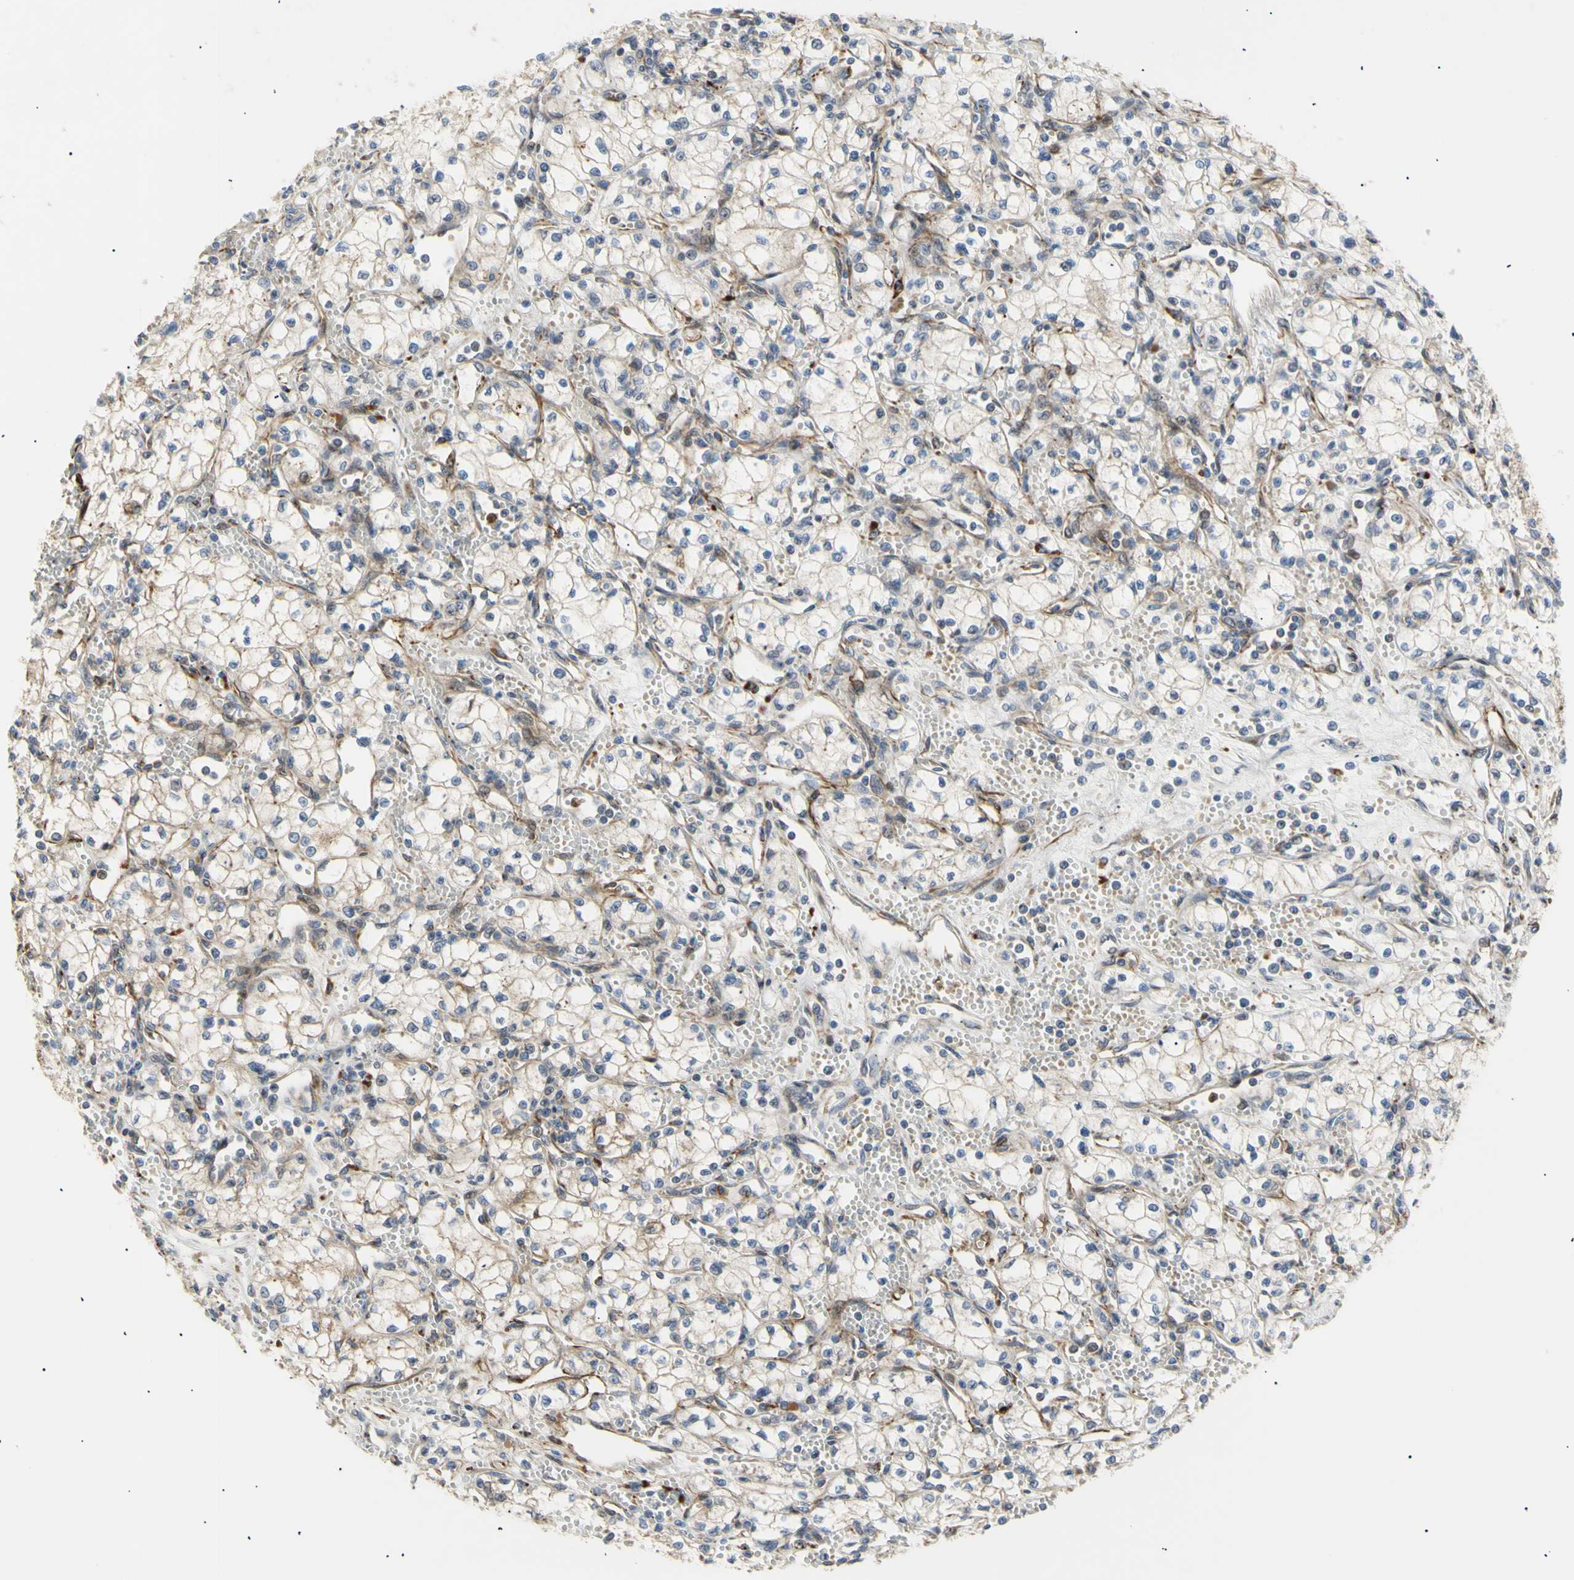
{"staining": {"intensity": "negative", "quantity": "none", "location": "none"}, "tissue": "renal cancer", "cell_type": "Tumor cells", "image_type": "cancer", "snomed": [{"axis": "morphology", "description": "Normal tissue, NOS"}, {"axis": "morphology", "description": "Adenocarcinoma, NOS"}, {"axis": "topography", "description": "Kidney"}], "caption": "This is a photomicrograph of immunohistochemistry staining of renal cancer (adenocarcinoma), which shows no expression in tumor cells. (Stains: DAB immunohistochemistry (IHC) with hematoxylin counter stain, Microscopy: brightfield microscopy at high magnification).", "gene": "TUBG2", "patient": {"sex": "male", "age": 59}}